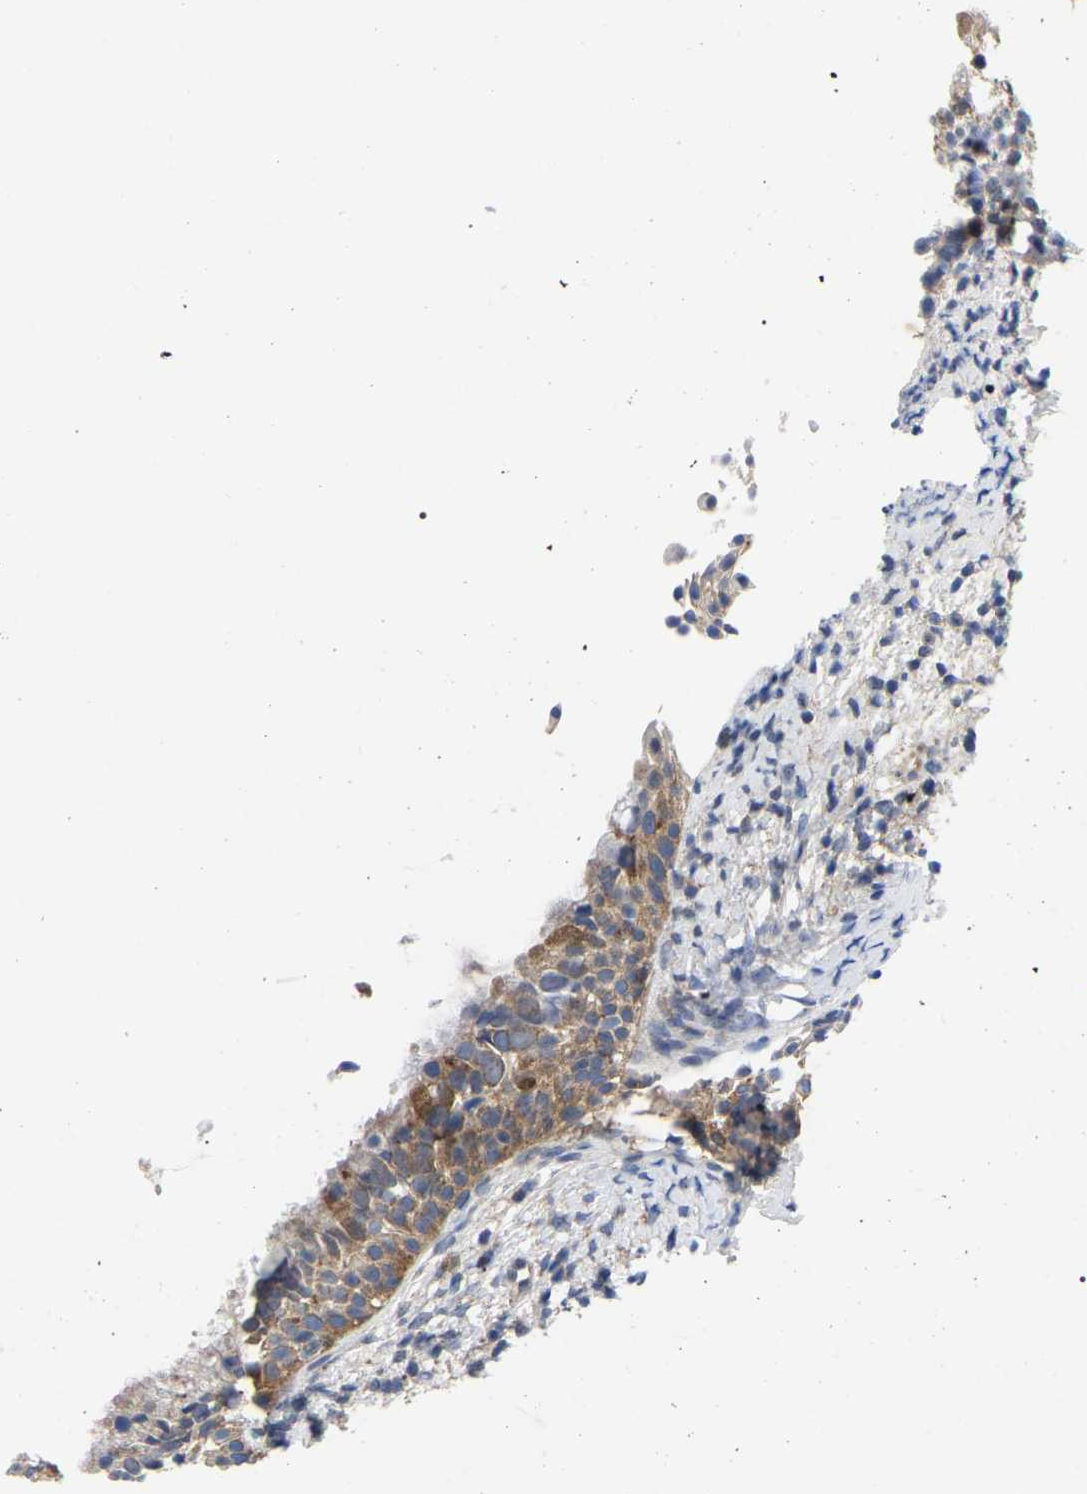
{"staining": {"intensity": "moderate", "quantity": ">75%", "location": "cytoplasmic/membranous"}, "tissue": "nasopharynx", "cell_type": "Respiratory epithelial cells", "image_type": "normal", "snomed": [{"axis": "morphology", "description": "Normal tissue, NOS"}, {"axis": "topography", "description": "Nasopharynx"}], "caption": "Approximately >75% of respiratory epithelial cells in benign human nasopharynx show moderate cytoplasmic/membranous protein expression as visualized by brown immunohistochemical staining.", "gene": "TCP1", "patient": {"sex": "male", "age": 22}}